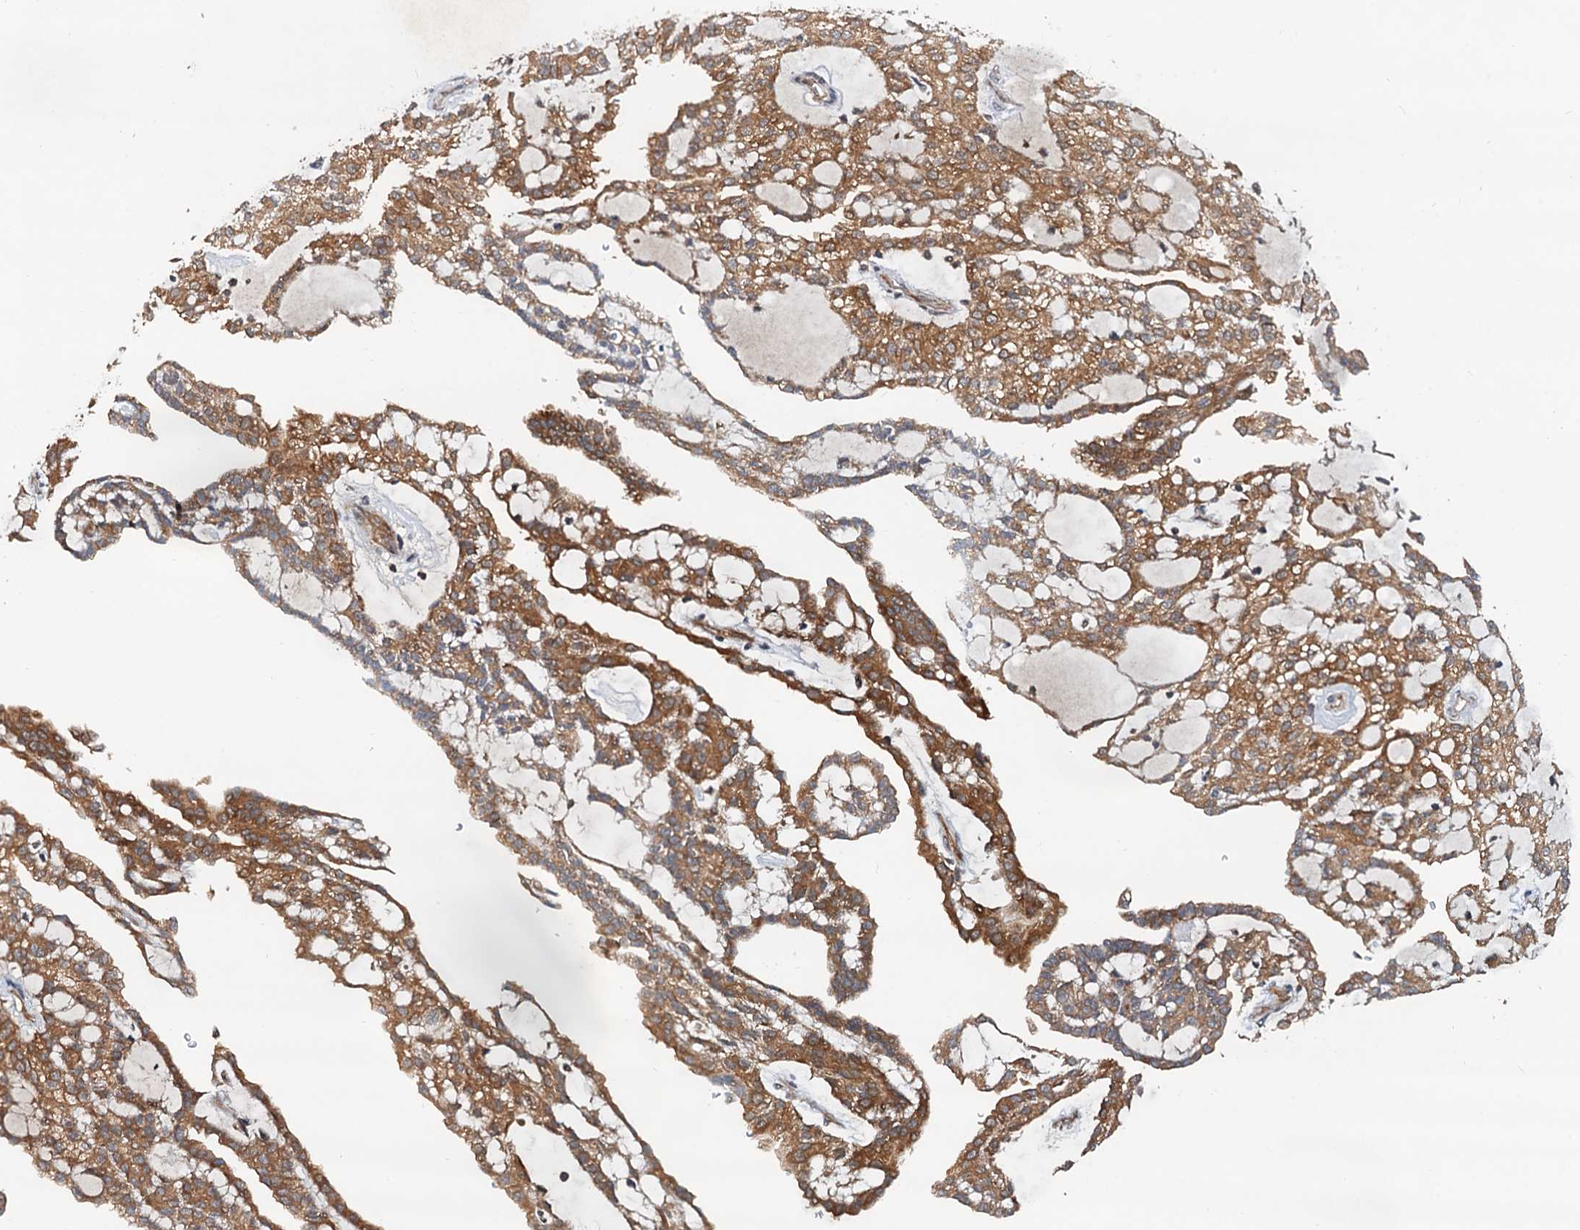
{"staining": {"intensity": "strong", "quantity": "25%-75%", "location": "cytoplasmic/membranous"}, "tissue": "renal cancer", "cell_type": "Tumor cells", "image_type": "cancer", "snomed": [{"axis": "morphology", "description": "Adenocarcinoma, NOS"}, {"axis": "topography", "description": "Kidney"}], "caption": "A high-resolution histopathology image shows IHC staining of renal cancer, which shows strong cytoplasmic/membranous staining in about 25%-75% of tumor cells.", "gene": "AAGAB", "patient": {"sex": "male", "age": 63}}